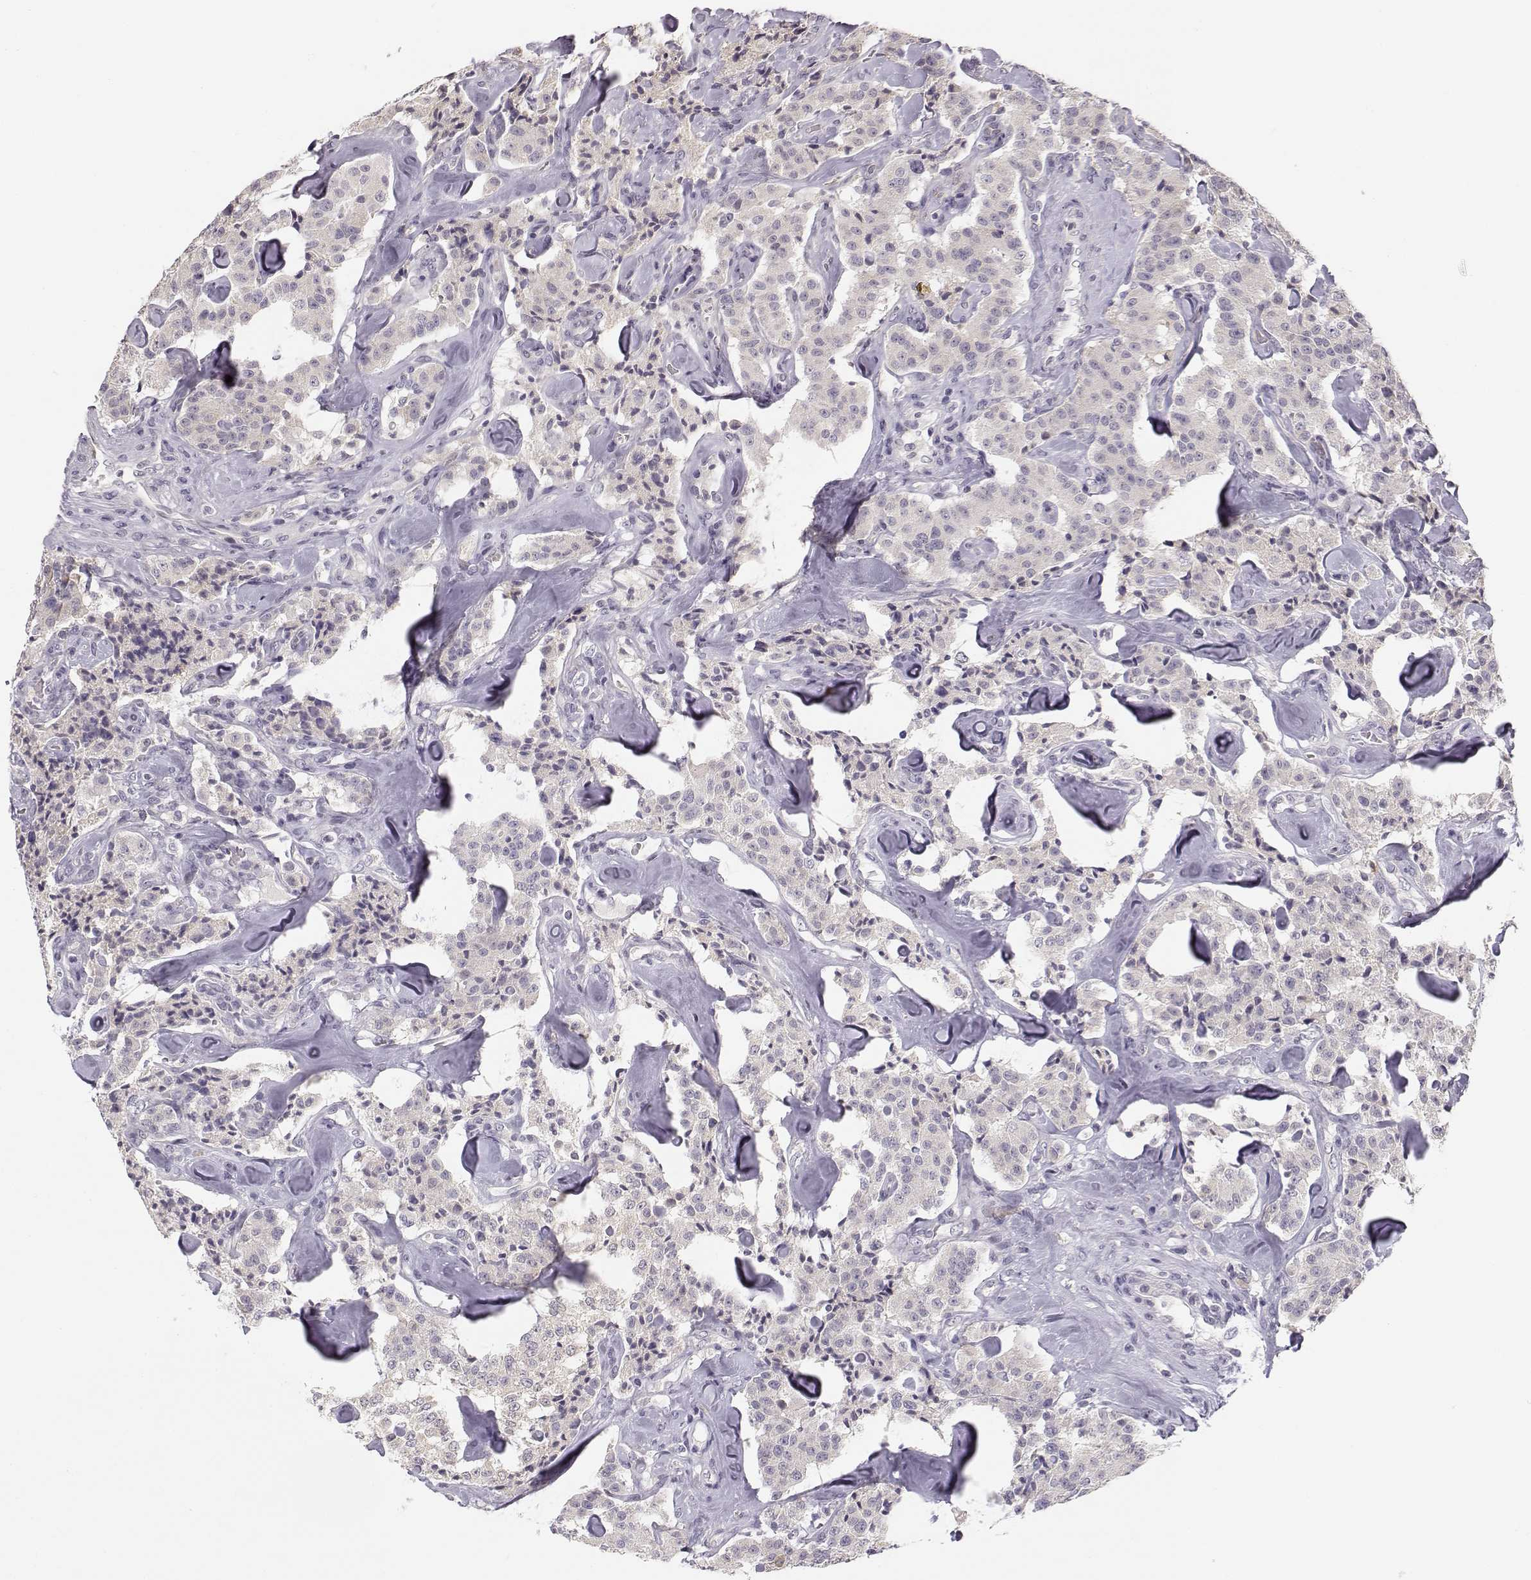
{"staining": {"intensity": "negative", "quantity": "none", "location": "none"}, "tissue": "carcinoid", "cell_type": "Tumor cells", "image_type": "cancer", "snomed": [{"axis": "morphology", "description": "Carcinoid, malignant, NOS"}, {"axis": "topography", "description": "Pancreas"}], "caption": "Immunohistochemistry image of carcinoid stained for a protein (brown), which exhibits no expression in tumor cells.", "gene": "ACSL6", "patient": {"sex": "male", "age": 41}}